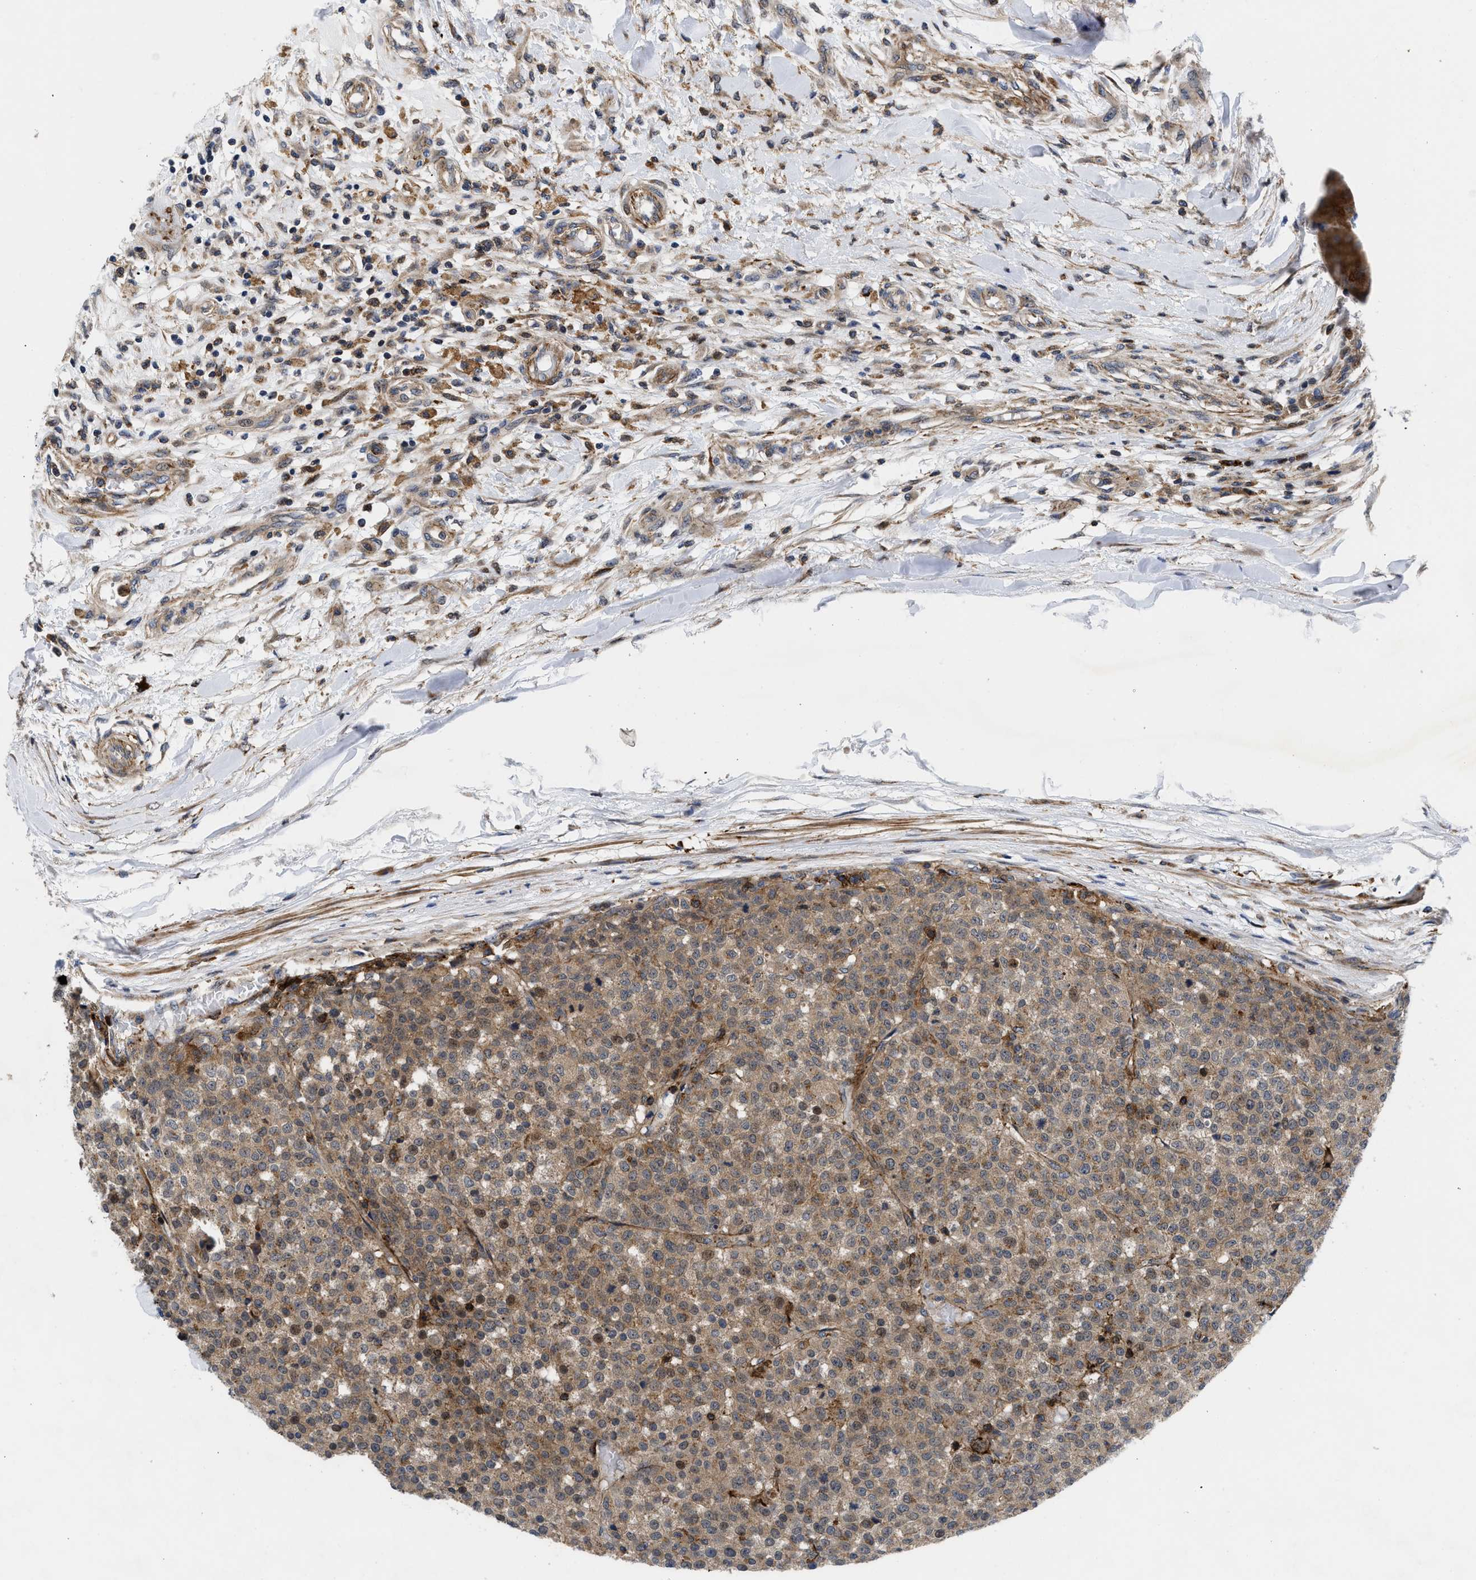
{"staining": {"intensity": "weak", "quantity": ">75%", "location": "cytoplasmic/membranous"}, "tissue": "testis cancer", "cell_type": "Tumor cells", "image_type": "cancer", "snomed": [{"axis": "morphology", "description": "Seminoma, NOS"}, {"axis": "topography", "description": "Testis"}], "caption": "A brown stain highlights weak cytoplasmic/membranous expression of a protein in human seminoma (testis) tumor cells.", "gene": "SPAST", "patient": {"sex": "male", "age": 59}}